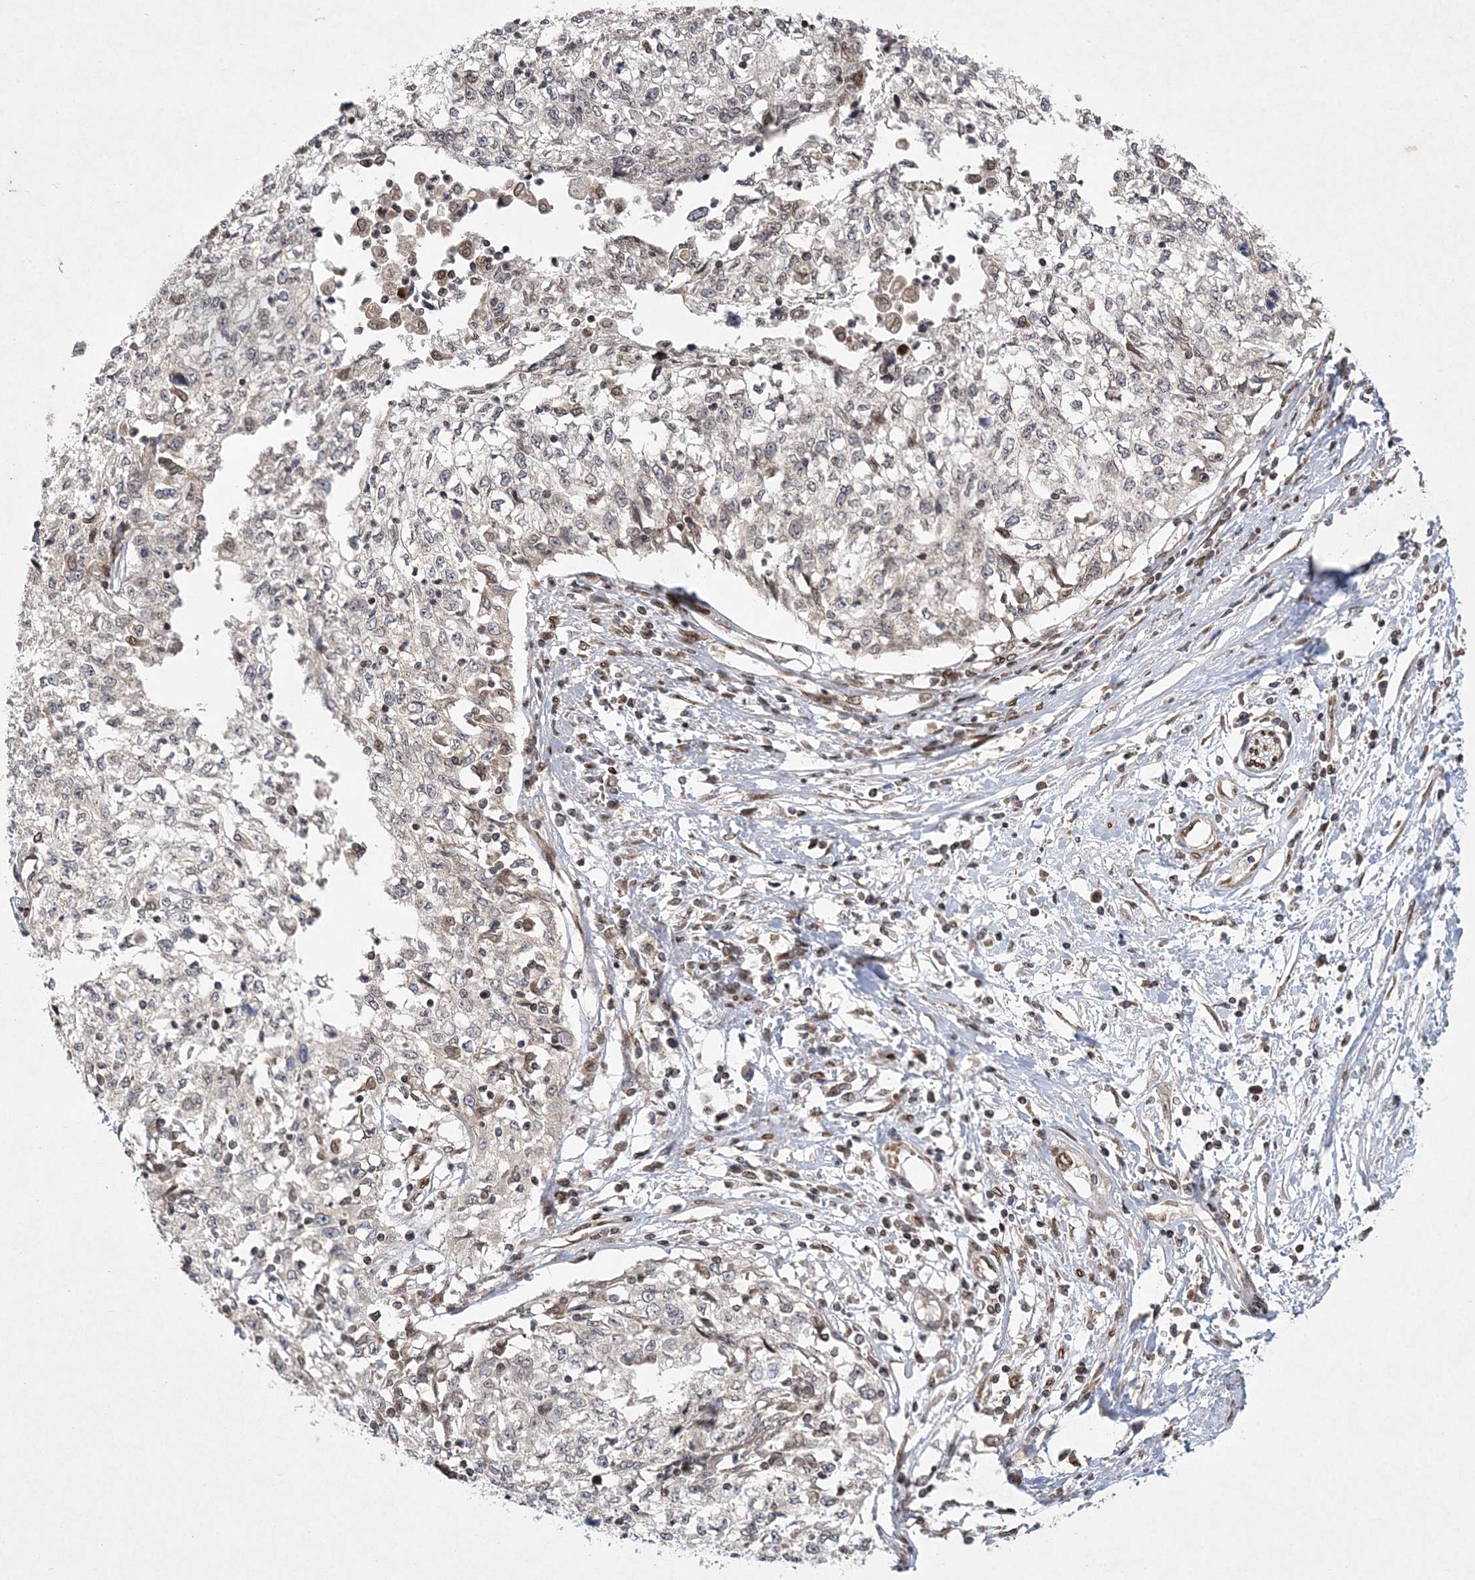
{"staining": {"intensity": "negative", "quantity": "none", "location": "none"}, "tissue": "cervical cancer", "cell_type": "Tumor cells", "image_type": "cancer", "snomed": [{"axis": "morphology", "description": "Squamous cell carcinoma, NOS"}, {"axis": "topography", "description": "Cervix"}], "caption": "Tumor cells show no significant protein positivity in cervical cancer. Brightfield microscopy of immunohistochemistry stained with DAB (3,3'-diaminobenzidine) (brown) and hematoxylin (blue), captured at high magnification.", "gene": "DNAJC27", "patient": {"sex": "female", "age": 57}}